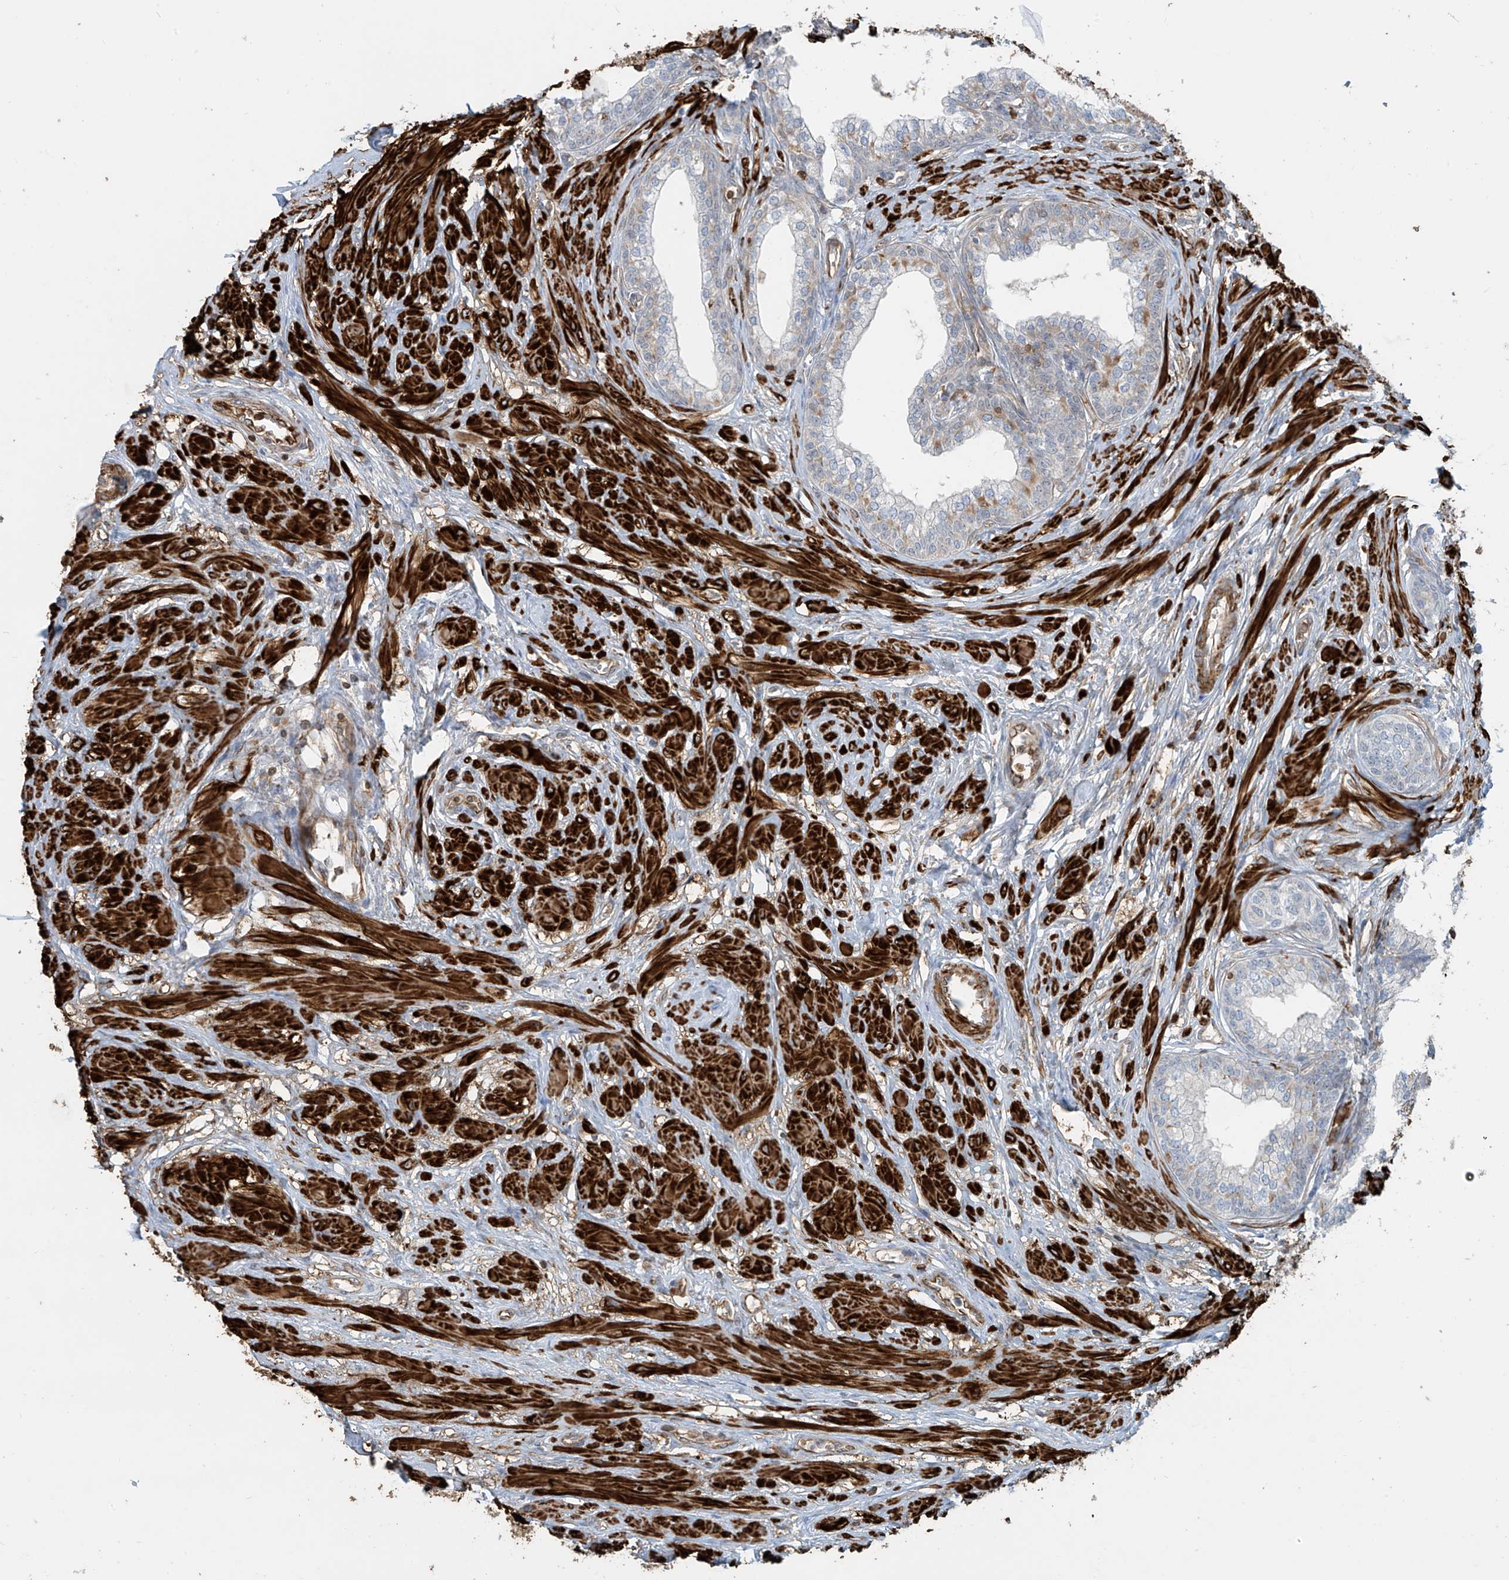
{"staining": {"intensity": "weak", "quantity": "<25%", "location": "cytoplasmic/membranous"}, "tissue": "prostate", "cell_type": "Glandular cells", "image_type": "normal", "snomed": [{"axis": "morphology", "description": "Normal tissue, NOS"}, {"axis": "morphology", "description": "Urothelial carcinoma, Low grade"}, {"axis": "topography", "description": "Urinary bladder"}, {"axis": "topography", "description": "Prostate"}], "caption": "Immunohistochemistry (IHC) of unremarkable human prostate displays no expression in glandular cells.", "gene": "SH3BGRL3", "patient": {"sex": "male", "age": 60}}